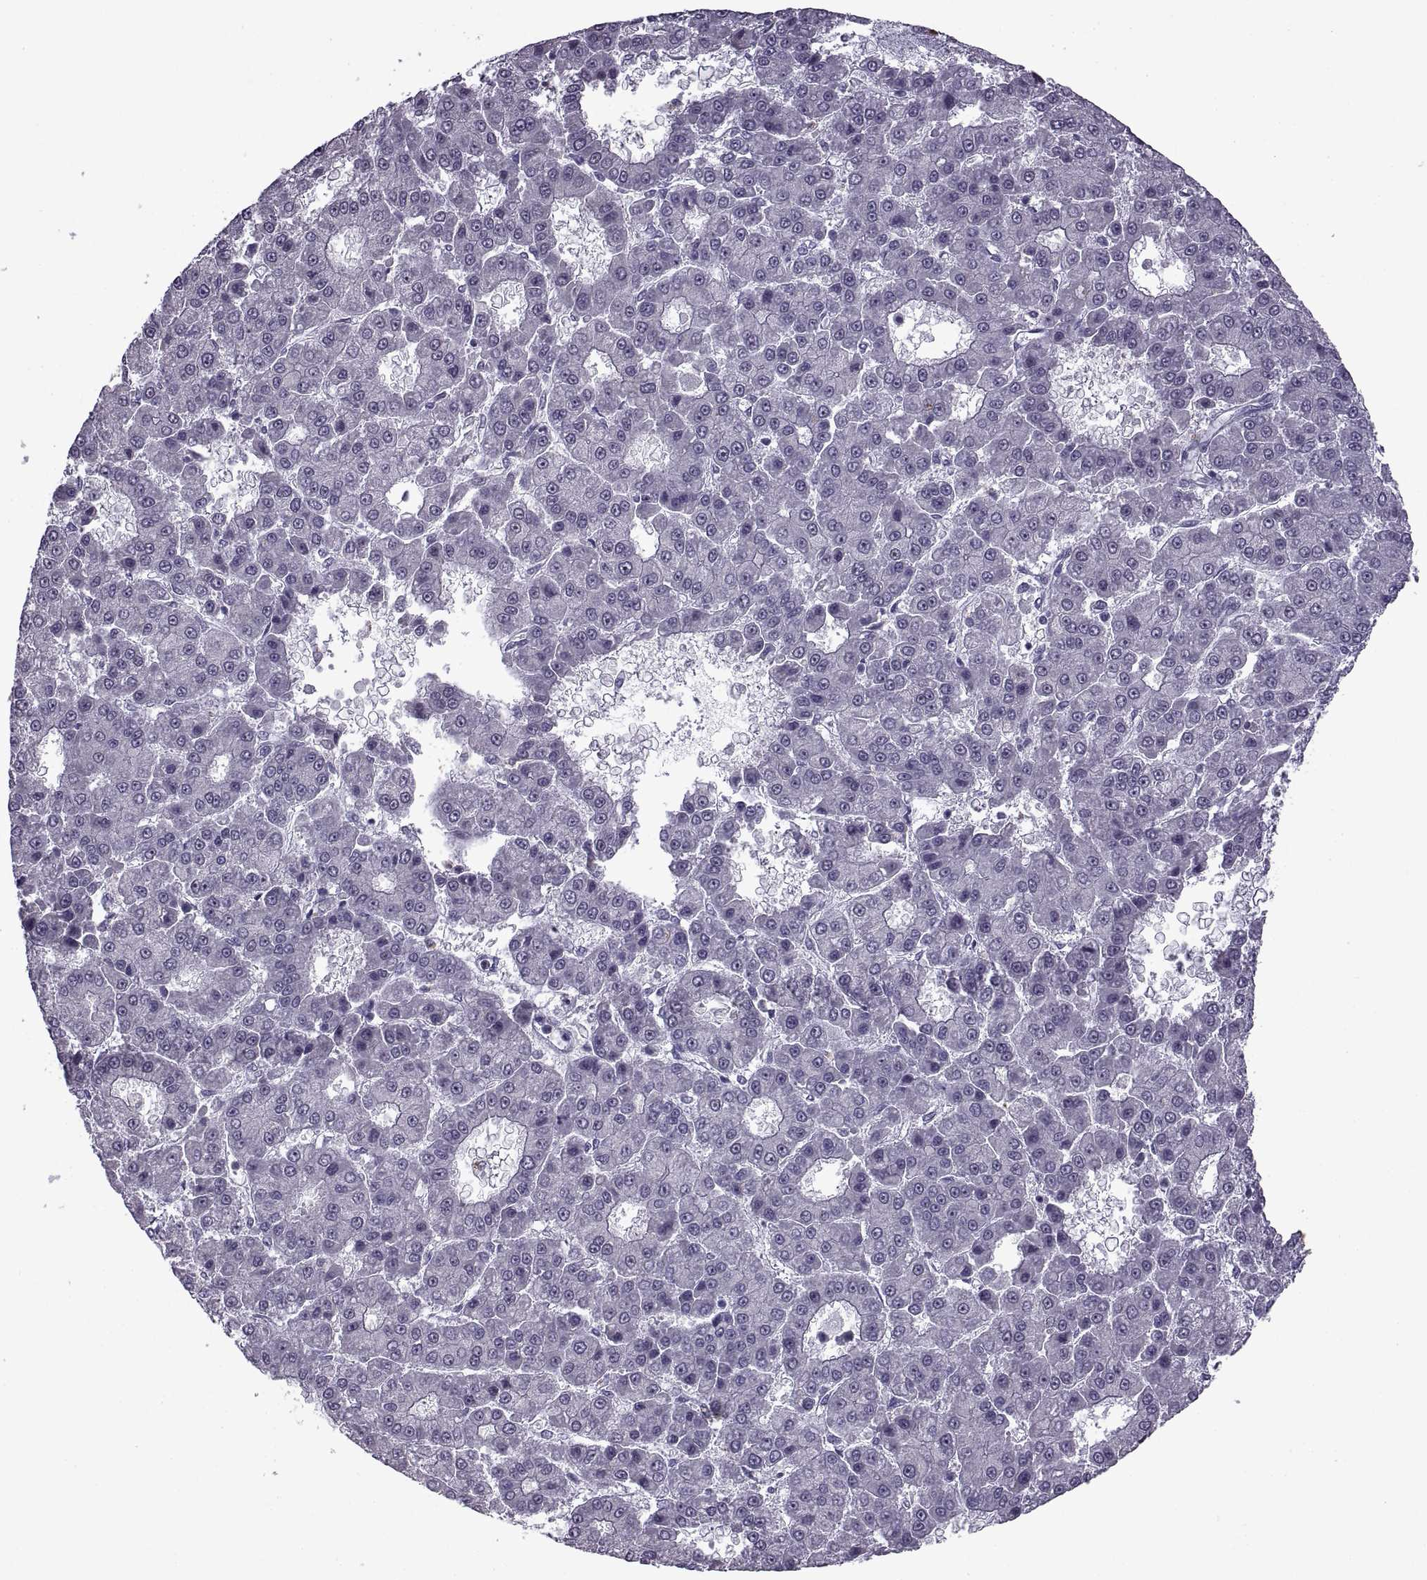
{"staining": {"intensity": "negative", "quantity": "none", "location": "none"}, "tissue": "liver cancer", "cell_type": "Tumor cells", "image_type": "cancer", "snomed": [{"axis": "morphology", "description": "Carcinoma, Hepatocellular, NOS"}, {"axis": "topography", "description": "Liver"}], "caption": "There is no significant staining in tumor cells of liver hepatocellular carcinoma.", "gene": "SINHCAF", "patient": {"sex": "male", "age": 70}}